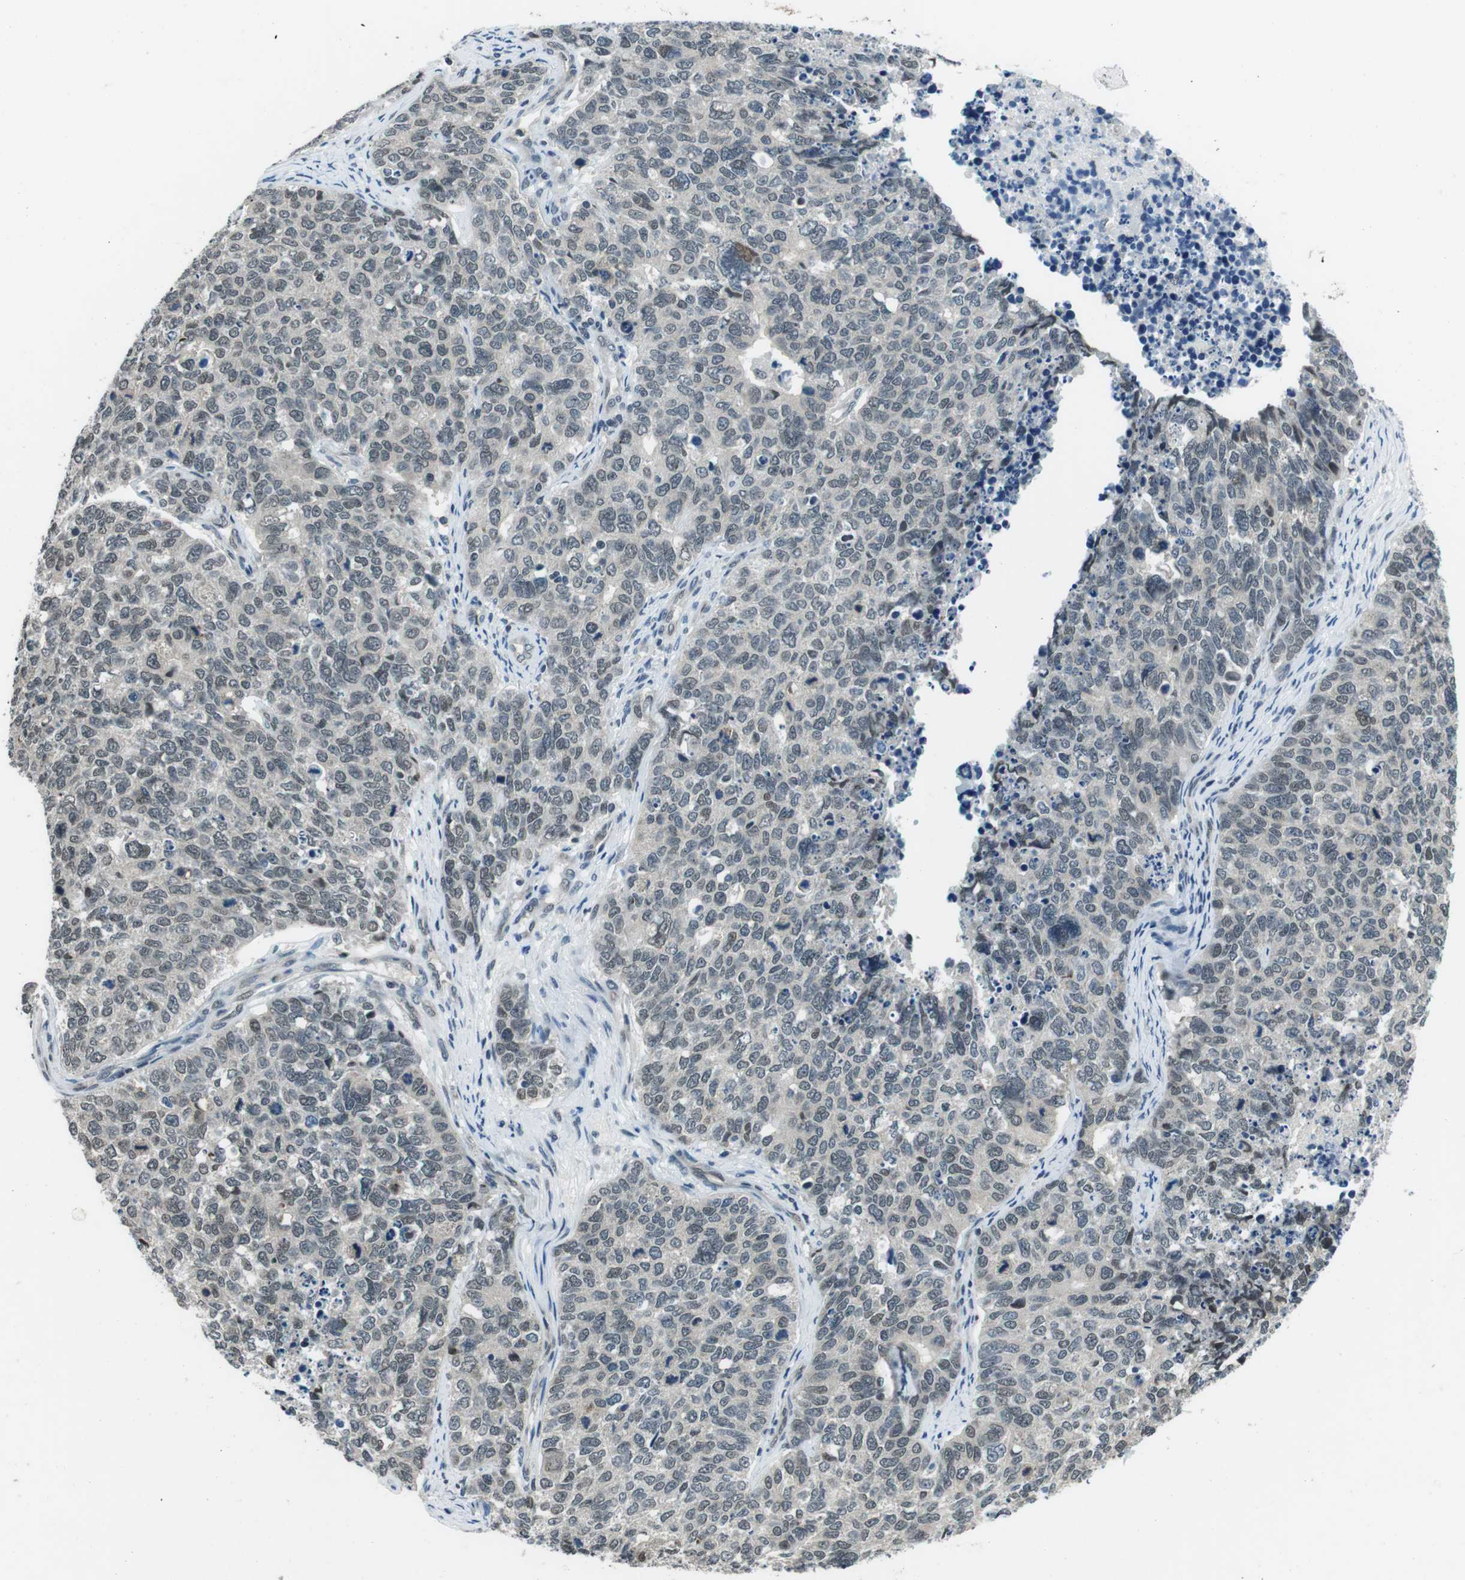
{"staining": {"intensity": "weak", "quantity": "<25%", "location": "nuclear"}, "tissue": "cervical cancer", "cell_type": "Tumor cells", "image_type": "cancer", "snomed": [{"axis": "morphology", "description": "Squamous cell carcinoma, NOS"}, {"axis": "topography", "description": "Cervix"}], "caption": "IHC histopathology image of neoplastic tissue: cervical cancer stained with DAB reveals no significant protein positivity in tumor cells.", "gene": "NEK4", "patient": {"sex": "female", "age": 63}}